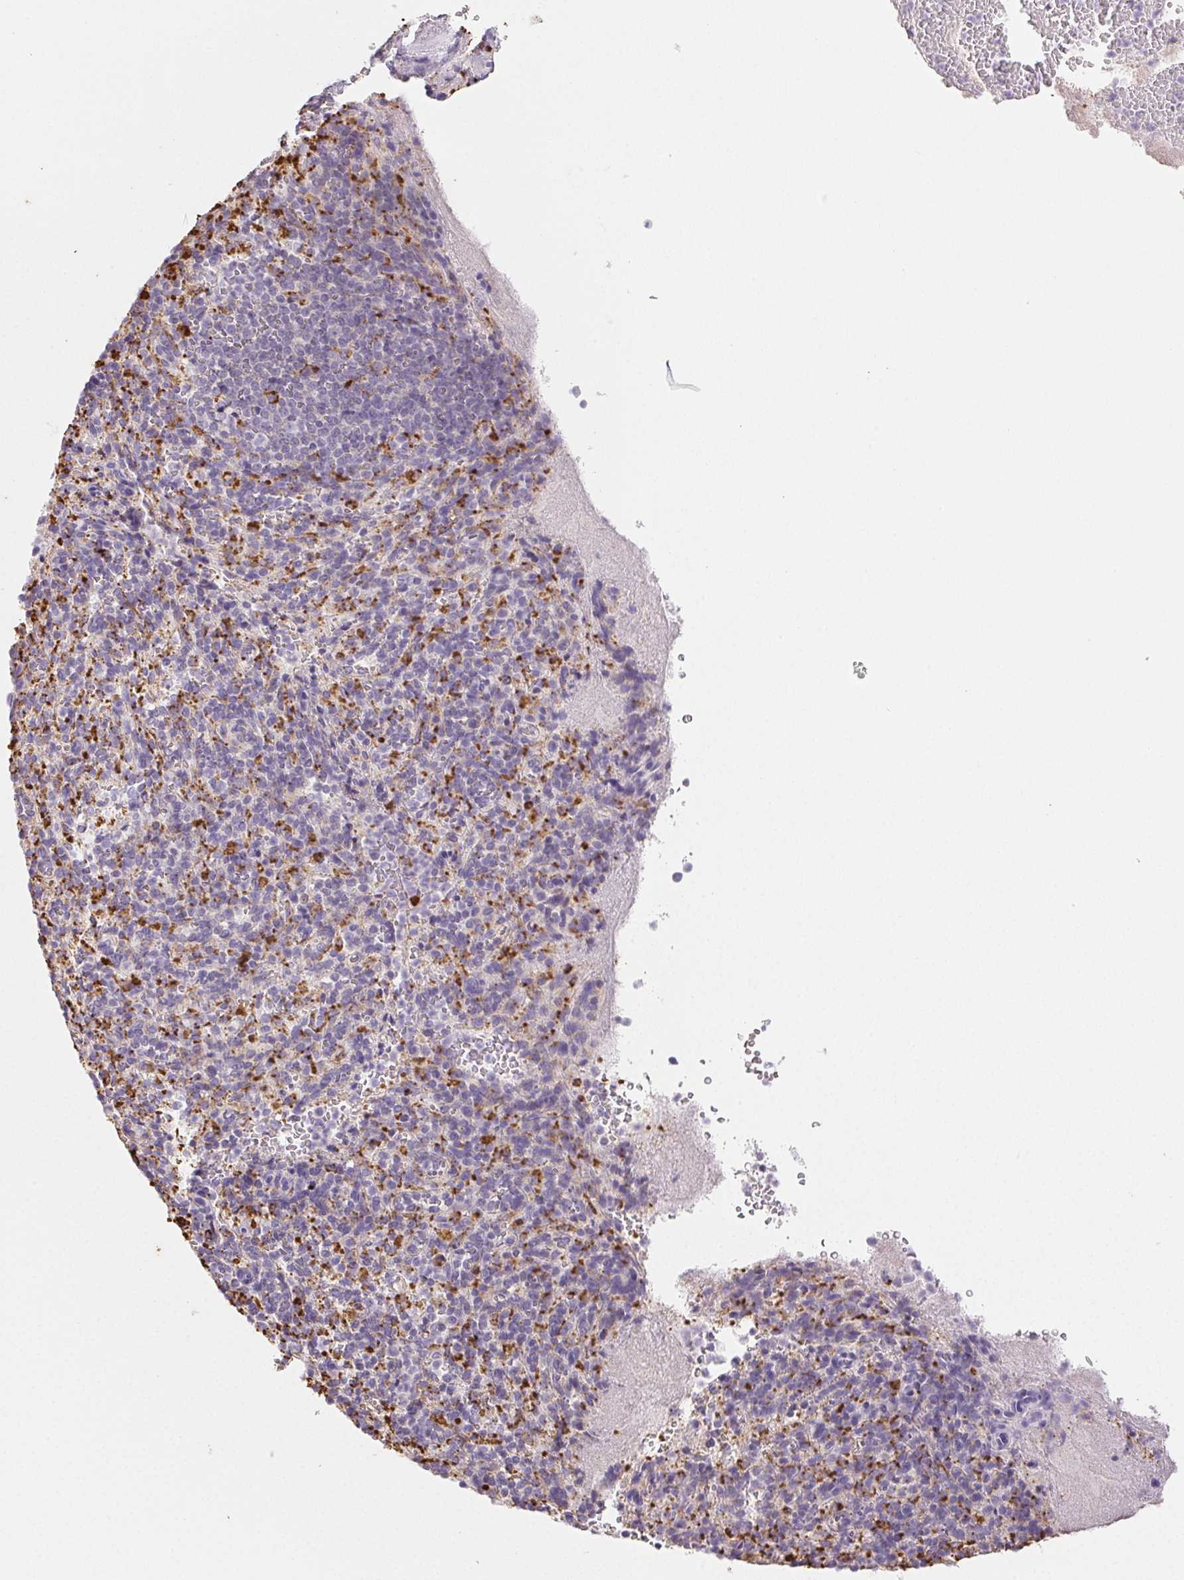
{"staining": {"intensity": "strong", "quantity": "<25%", "location": "cytoplasmic/membranous"}, "tissue": "spleen", "cell_type": "Cells in red pulp", "image_type": "normal", "snomed": [{"axis": "morphology", "description": "Normal tissue, NOS"}, {"axis": "topography", "description": "Spleen"}], "caption": "About <25% of cells in red pulp in benign spleen reveal strong cytoplasmic/membranous protein expression as visualized by brown immunohistochemical staining.", "gene": "LIPA", "patient": {"sex": "female", "age": 74}}